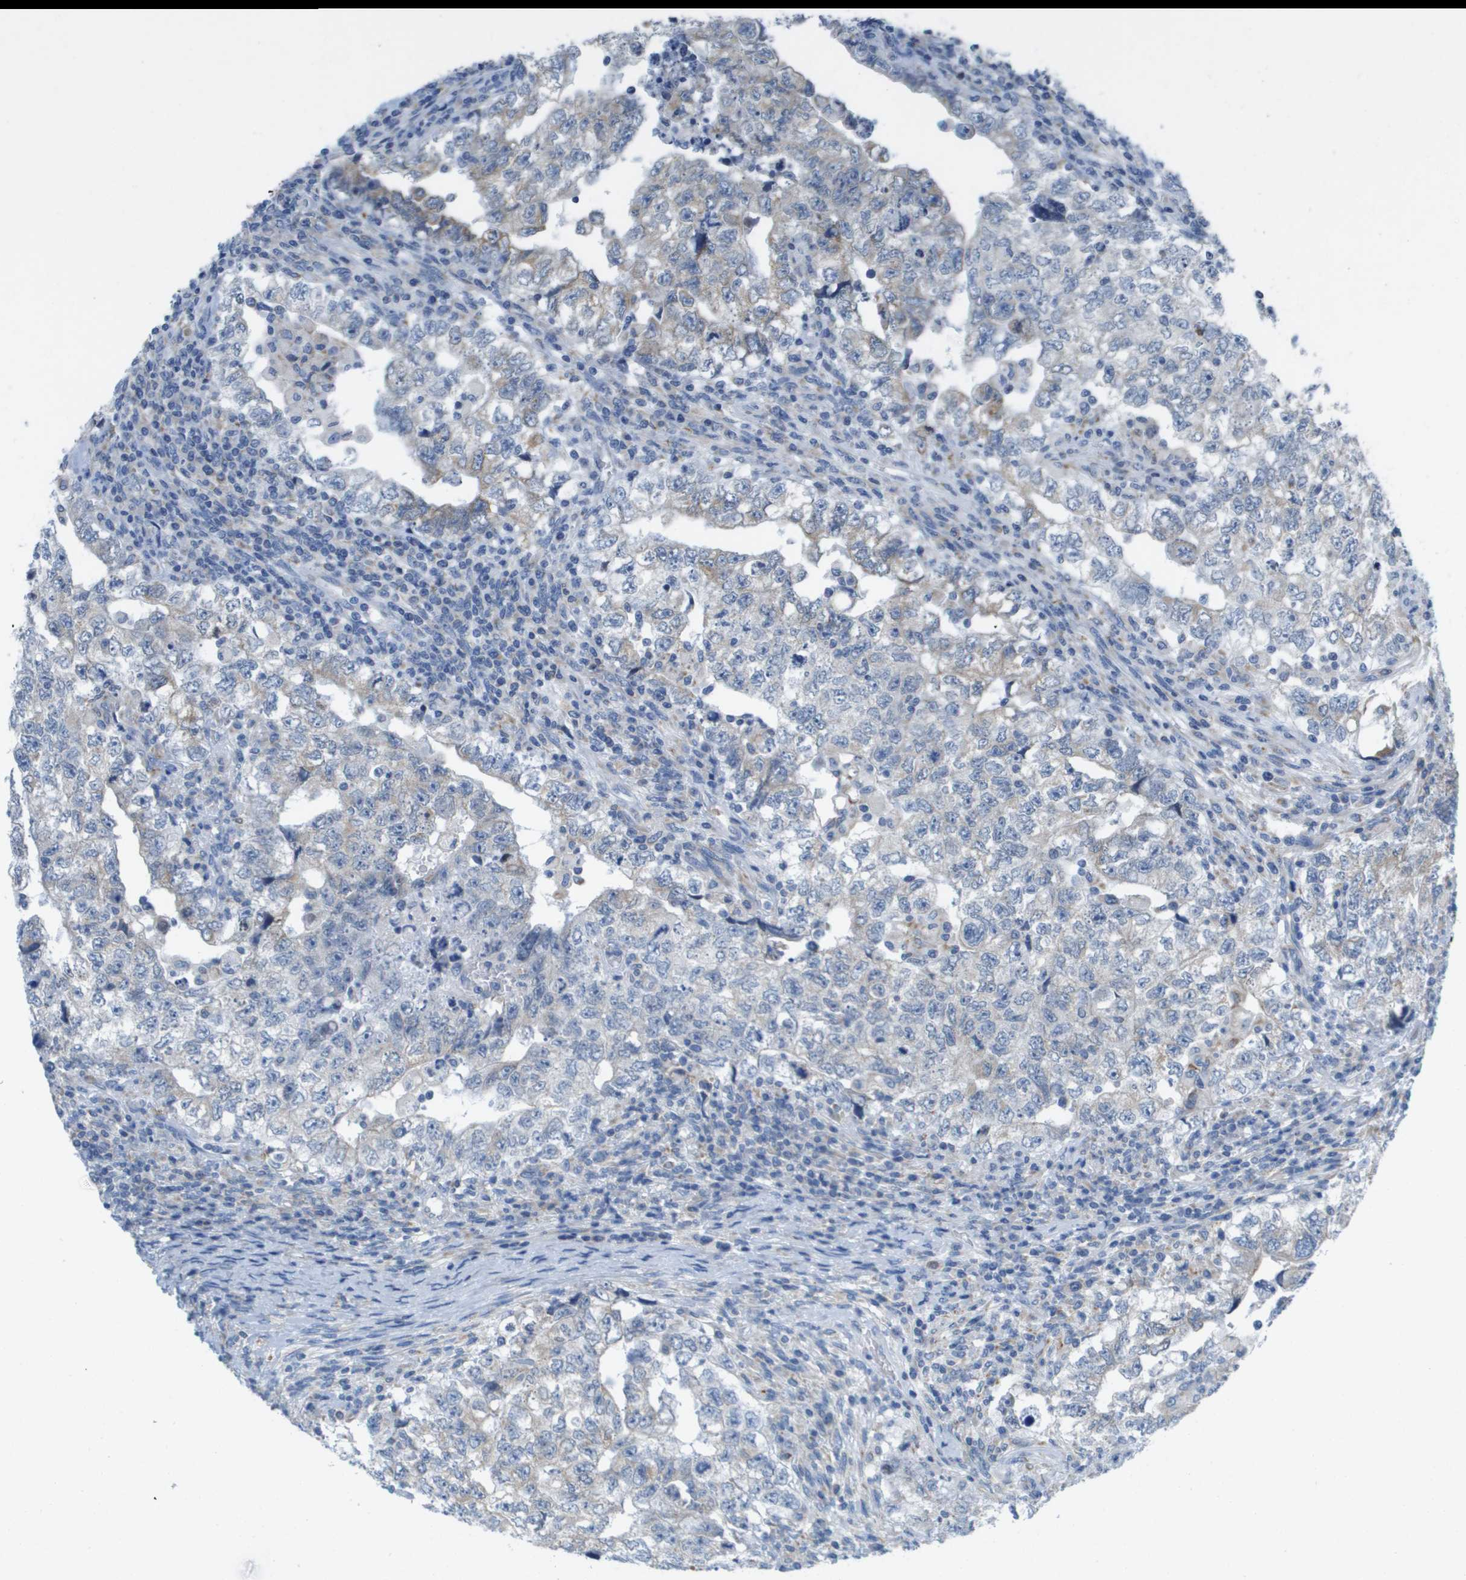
{"staining": {"intensity": "weak", "quantity": "<25%", "location": "cytoplasmic/membranous"}, "tissue": "testis cancer", "cell_type": "Tumor cells", "image_type": "cancer", "snomed": [{"axis": "morphology", "description": "Carcinoma, Embryonal, NOS"}, {"axis": "topography", "description": "Testis"}], "caption": "DAB (3,3'-diaminobenzidine) immunohistochemical staining of testis cancer (embryonal carcinoma) reveals no significant staining in tumor cells.", "gene": "PTDSS1", "patient": {"sex": "male", "age": 36}}